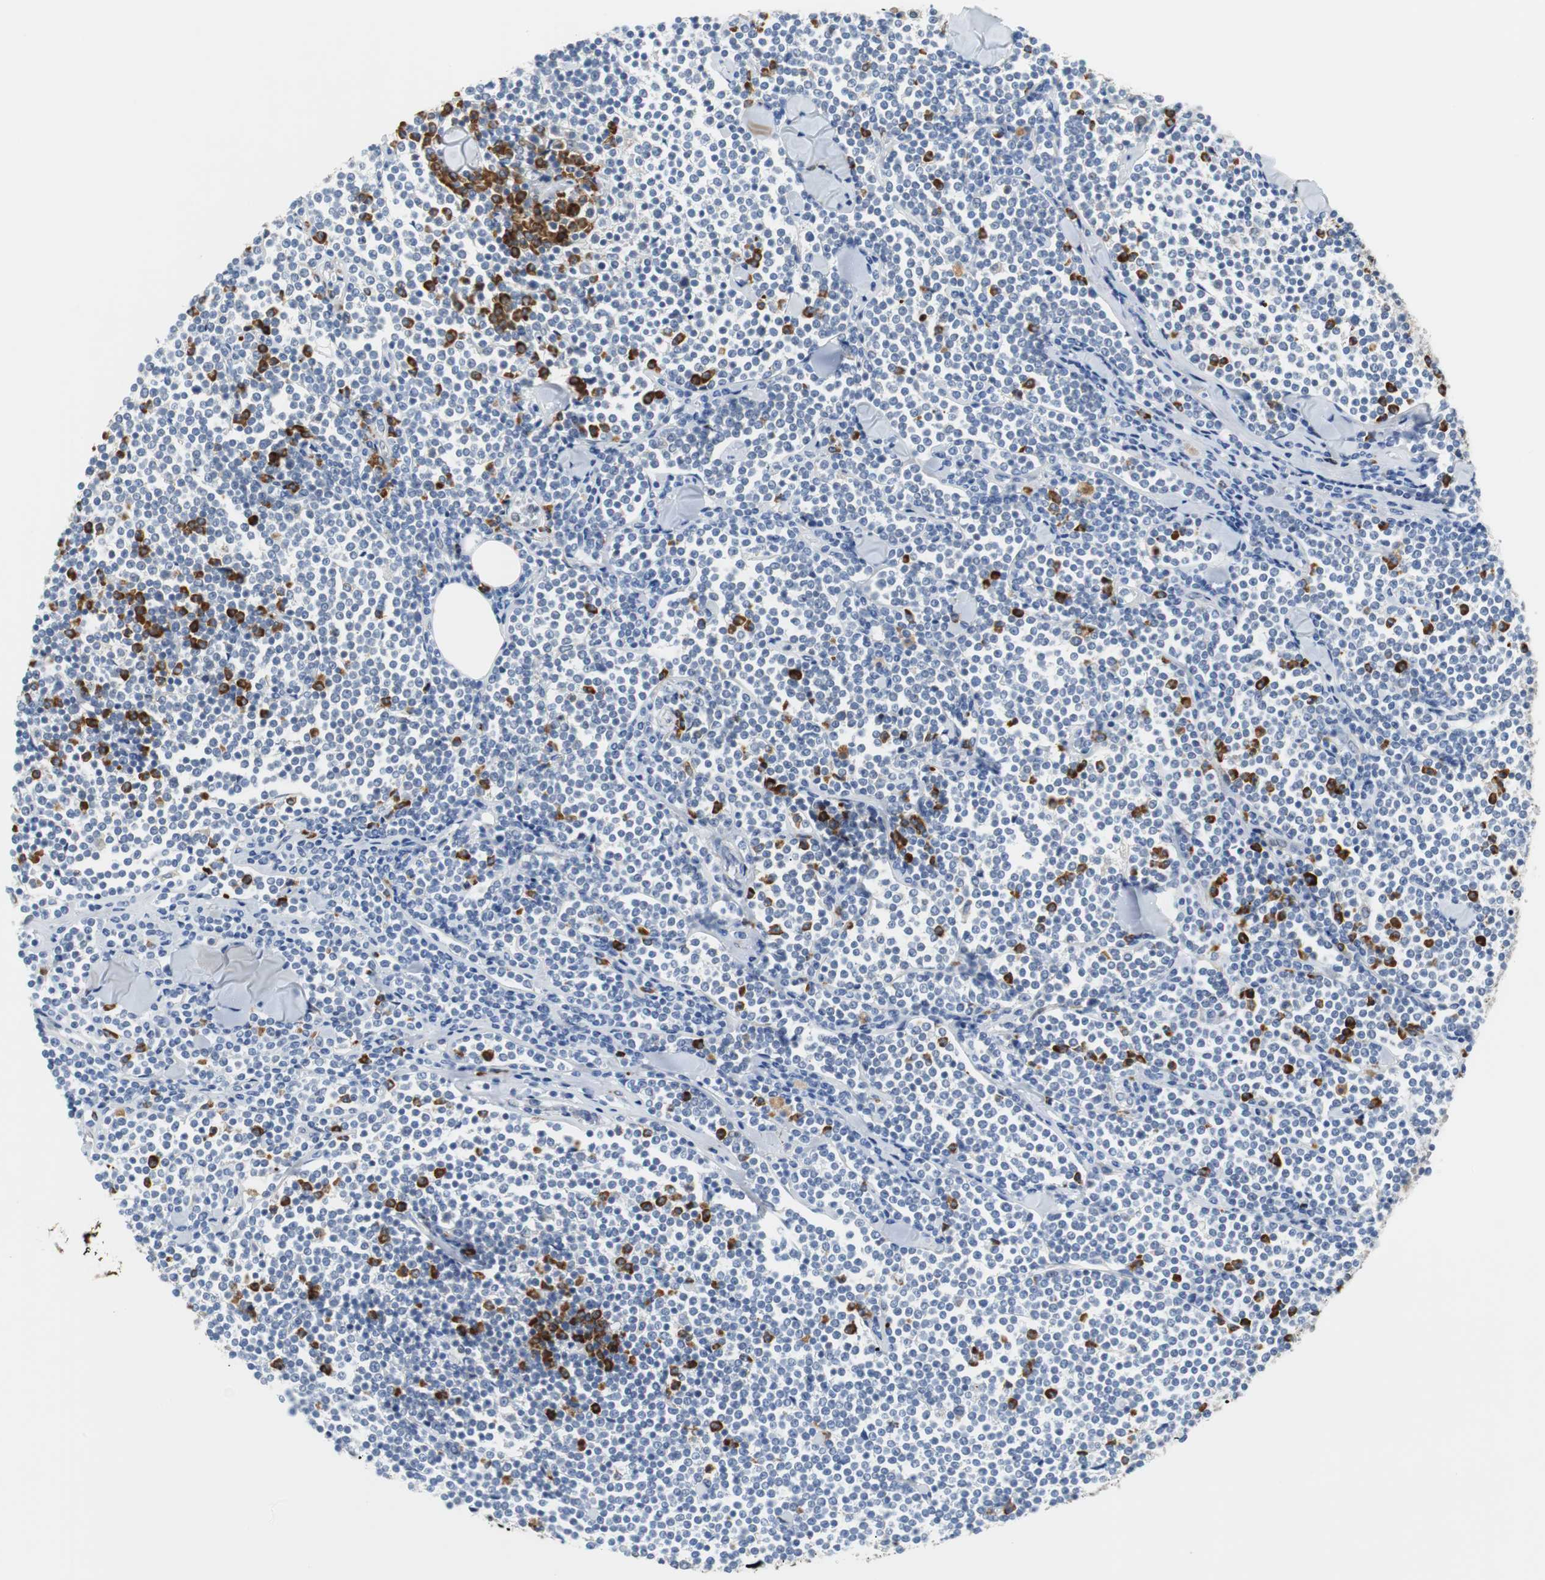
{"staining": {"intensity": "negative", "quantity": "none", "location": "none"}, "tissue": "lymphoma", "cell_type": "Tumor cells", "image_type": "cancer", "snomed": [{"axis": "morphology", "description": "Malignant lymphoma, non-Hodgkin's type, Low grade"}, {"axis": "topography", "description": "Soft tissue"}], "caption": "Micrograph shows no significant protein staining in tumor cells of lymphoma.", "gene": "PDIA4", "patient": {"sex": "male", "age": 92}}